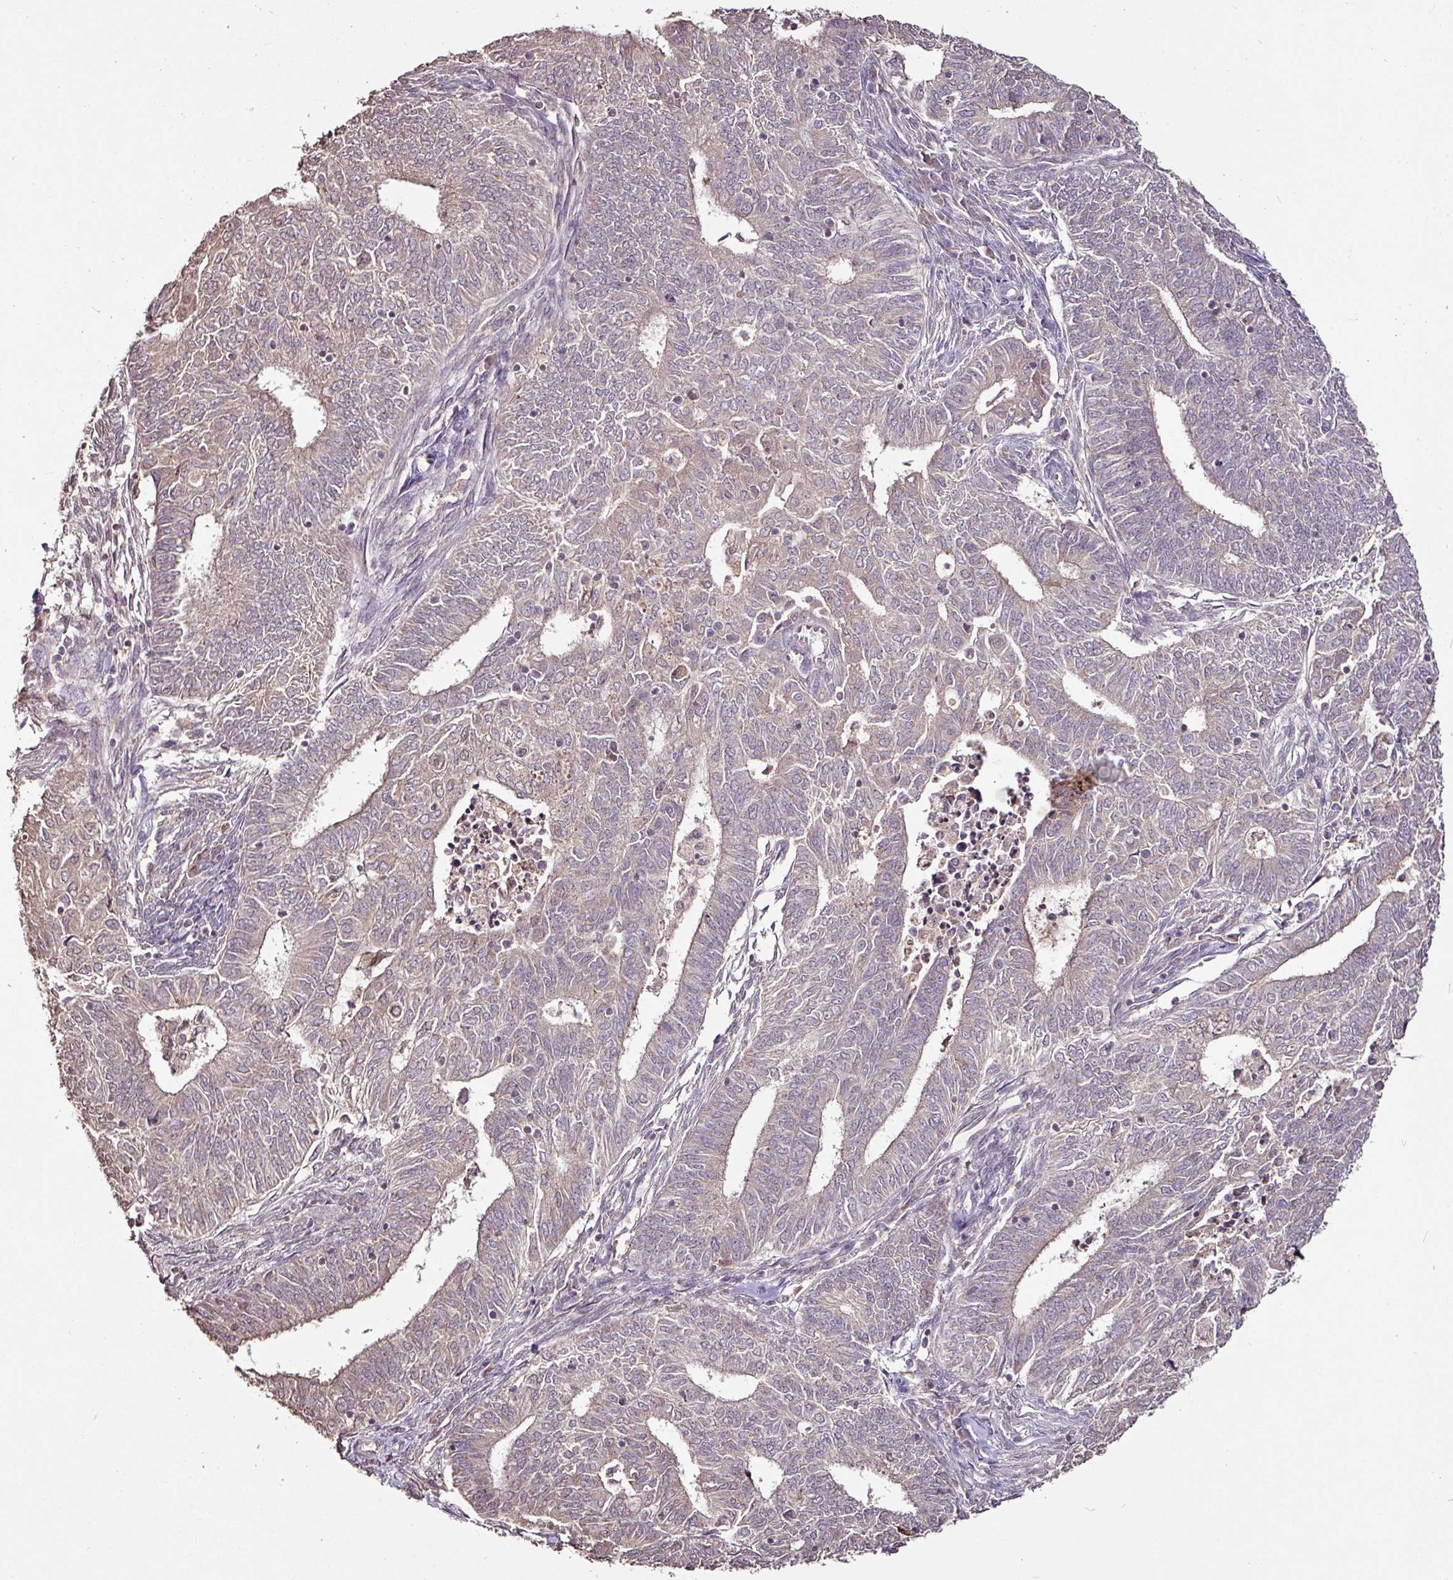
{"staining": {"intensity": "weak", "quantity": "25%-75%", "location": "cytoplasmic/membranous"}, "tissue": "endometrial cancer", "cell_type": "Tumor cells", "image_type": "cancer", "snomed": [{"axis": "morphology", "description": "Adenocarcinoma, NOS"}, {"axis": "topography", "description": "Endometrium"}], "caption": "A micrograph of human endometrial cancer (adenocarcinoma) stained for a protein demonstrates weak cytoplasmic/membranous brown staining in tumor cells.", "gene": "RPL38", "patient": {"sex": "female", "age": 62}}